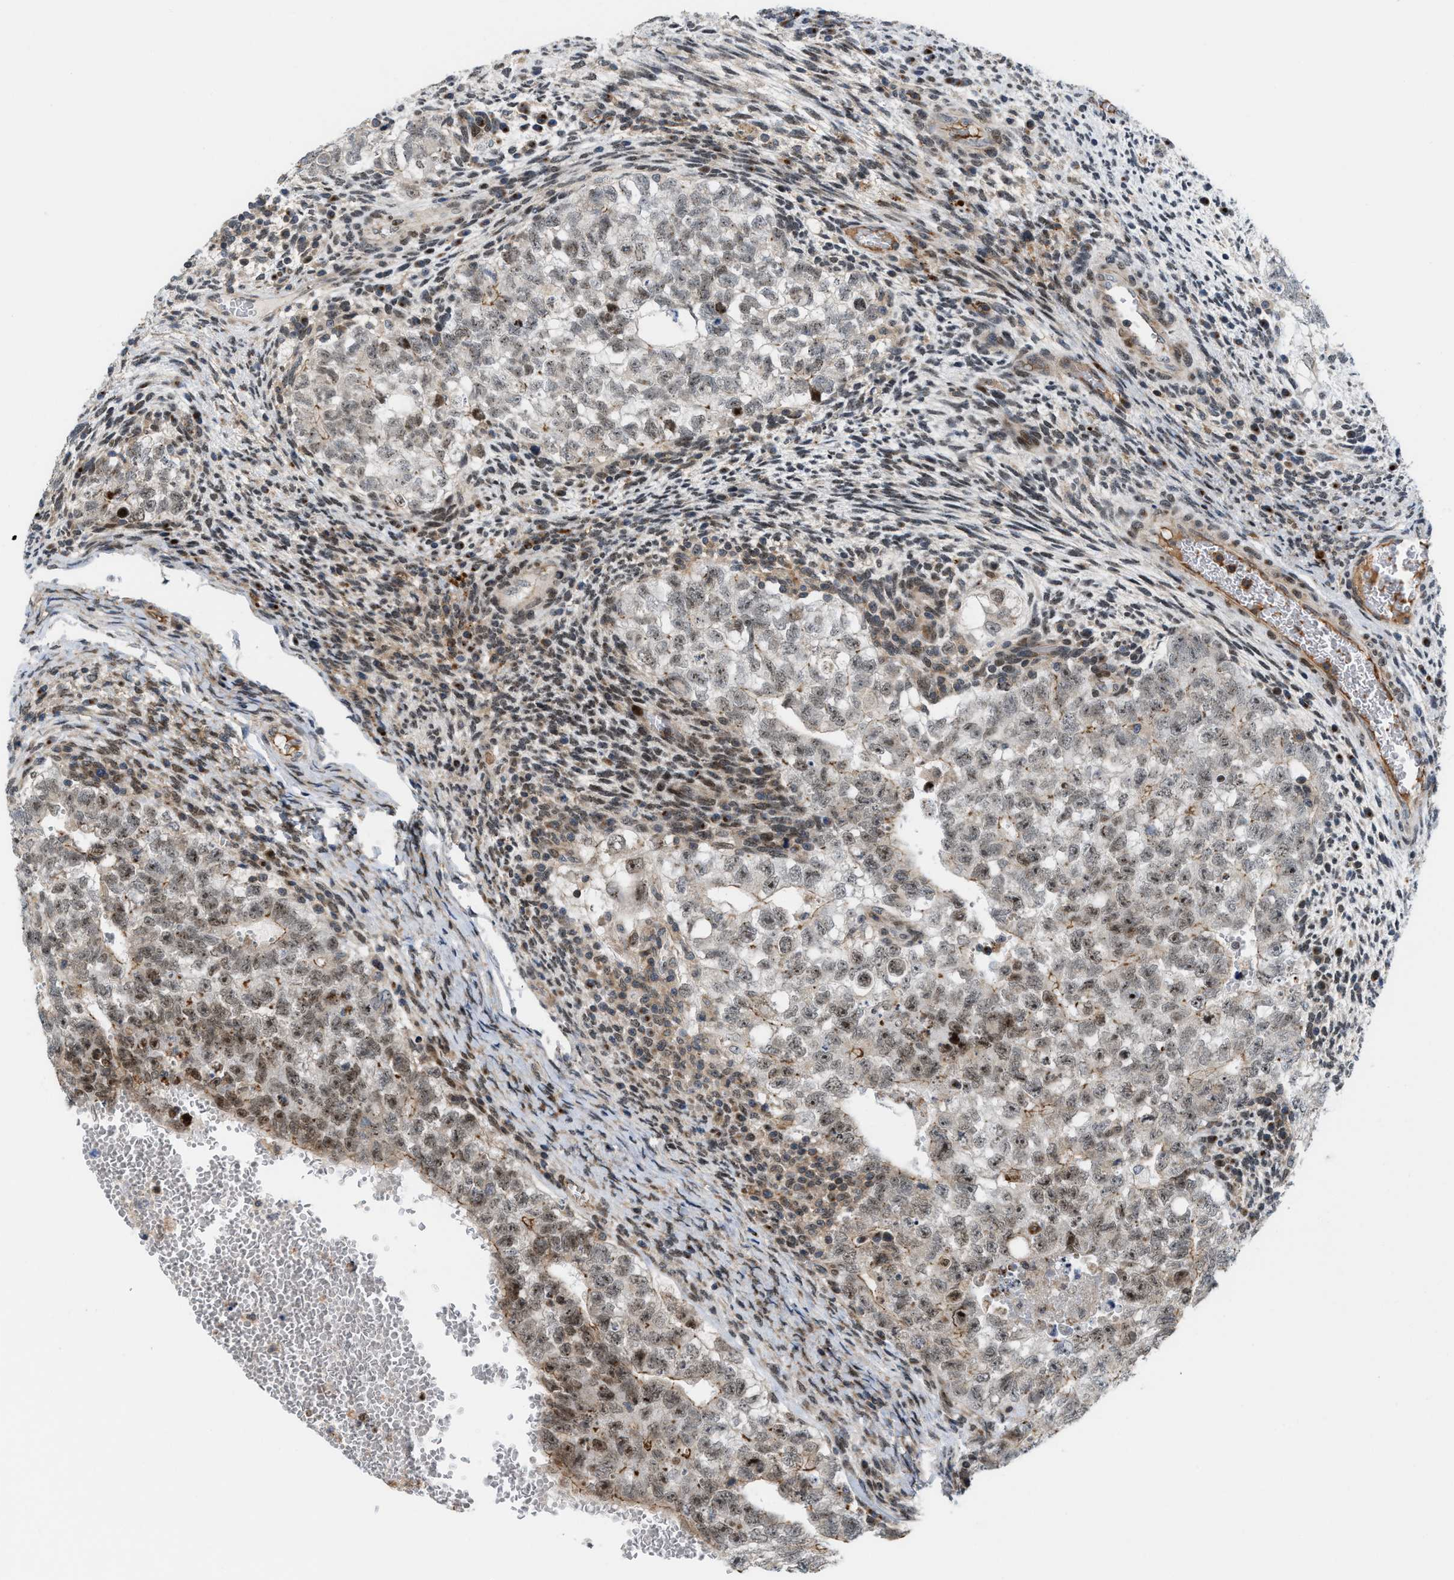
{"staining": {"intensity": "moderate", "quantity": "<25%", "location": "cytoplasmic/membranous"}, "tissue": "testis cancer", "cell_type": "Tumor cells", "image_type": "cancer", "snomed": [{"axis": "morphology", "description": "Seminoma, NOS"}, {"axis": "morphology", "description": "Carcinoma, Embryonal, NOS"}, {"axis": "topography", "description": "Testis"}], "caption": "Immunohistochemistry (DAB (3,3'-diaminobenzidine)) staining of testis cancer demonstrates moderate cytoplasmic/membranous protein positivity in about <25% of tumor cells. The staining was performed using DAB to visualize the protein expression in brown, while the nuclei were stained in blue with hematoxylin (Magnification: 20x).", "gene": "DIPK1A", "patient": {"sex": "male", "age": 38}}